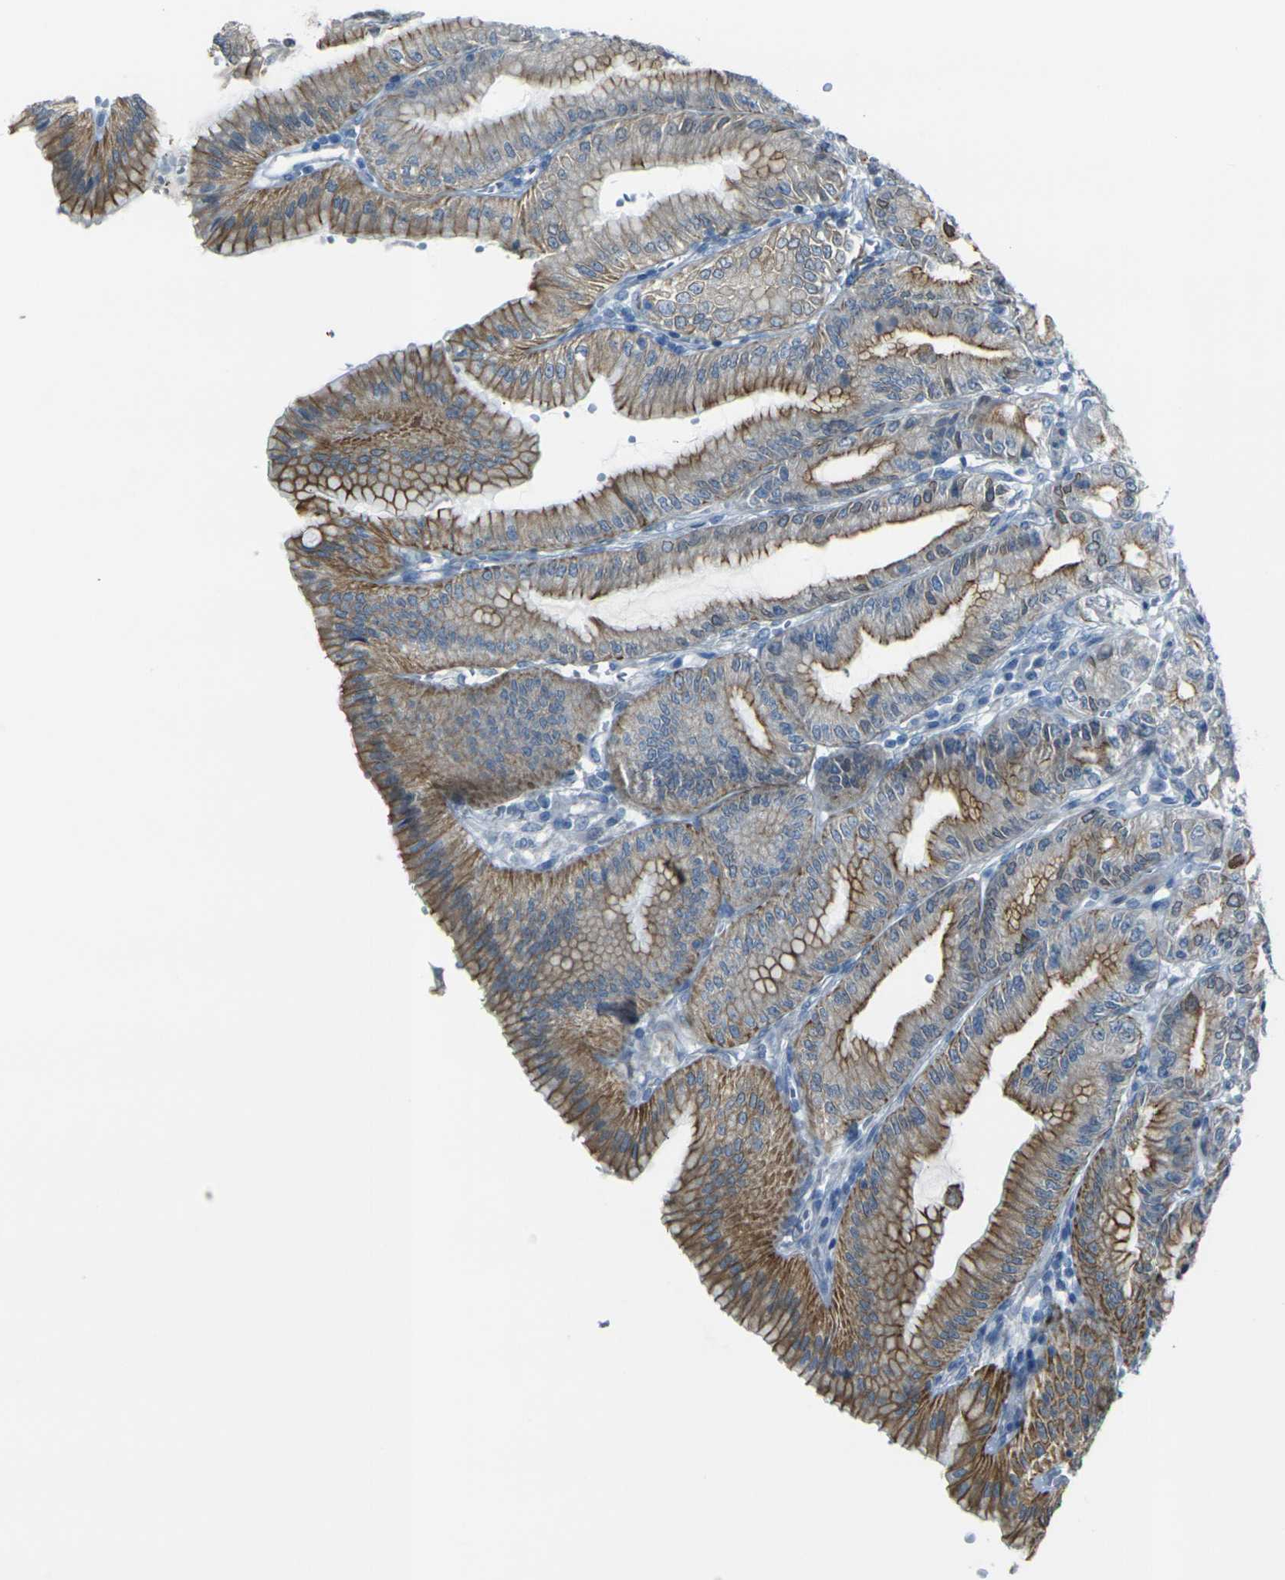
{"staining": {"intensity": "strong", "quantity": "25%-75%", "location": "cytoplasmic/membranous"}, "tissue": "stomach", "cell_type": "Glandular cells", "image_type": "normal", "snomed": [{"axis": "morphology", "description": "Normal tissue, NOS"}, {"axis": "topography", "description": "Stomach, lower"}], "caption": "Strong cytoplasmic/membranous protein positivity is identified in approximately 25%-75% of glandular cells in stomach. (DAB (3,3'-diaminobenzidine) = brown stain, brightfield microscopy at high magnification).", "gene": "ANKRD46", "patient": {"sex": "male", "age": 71}}